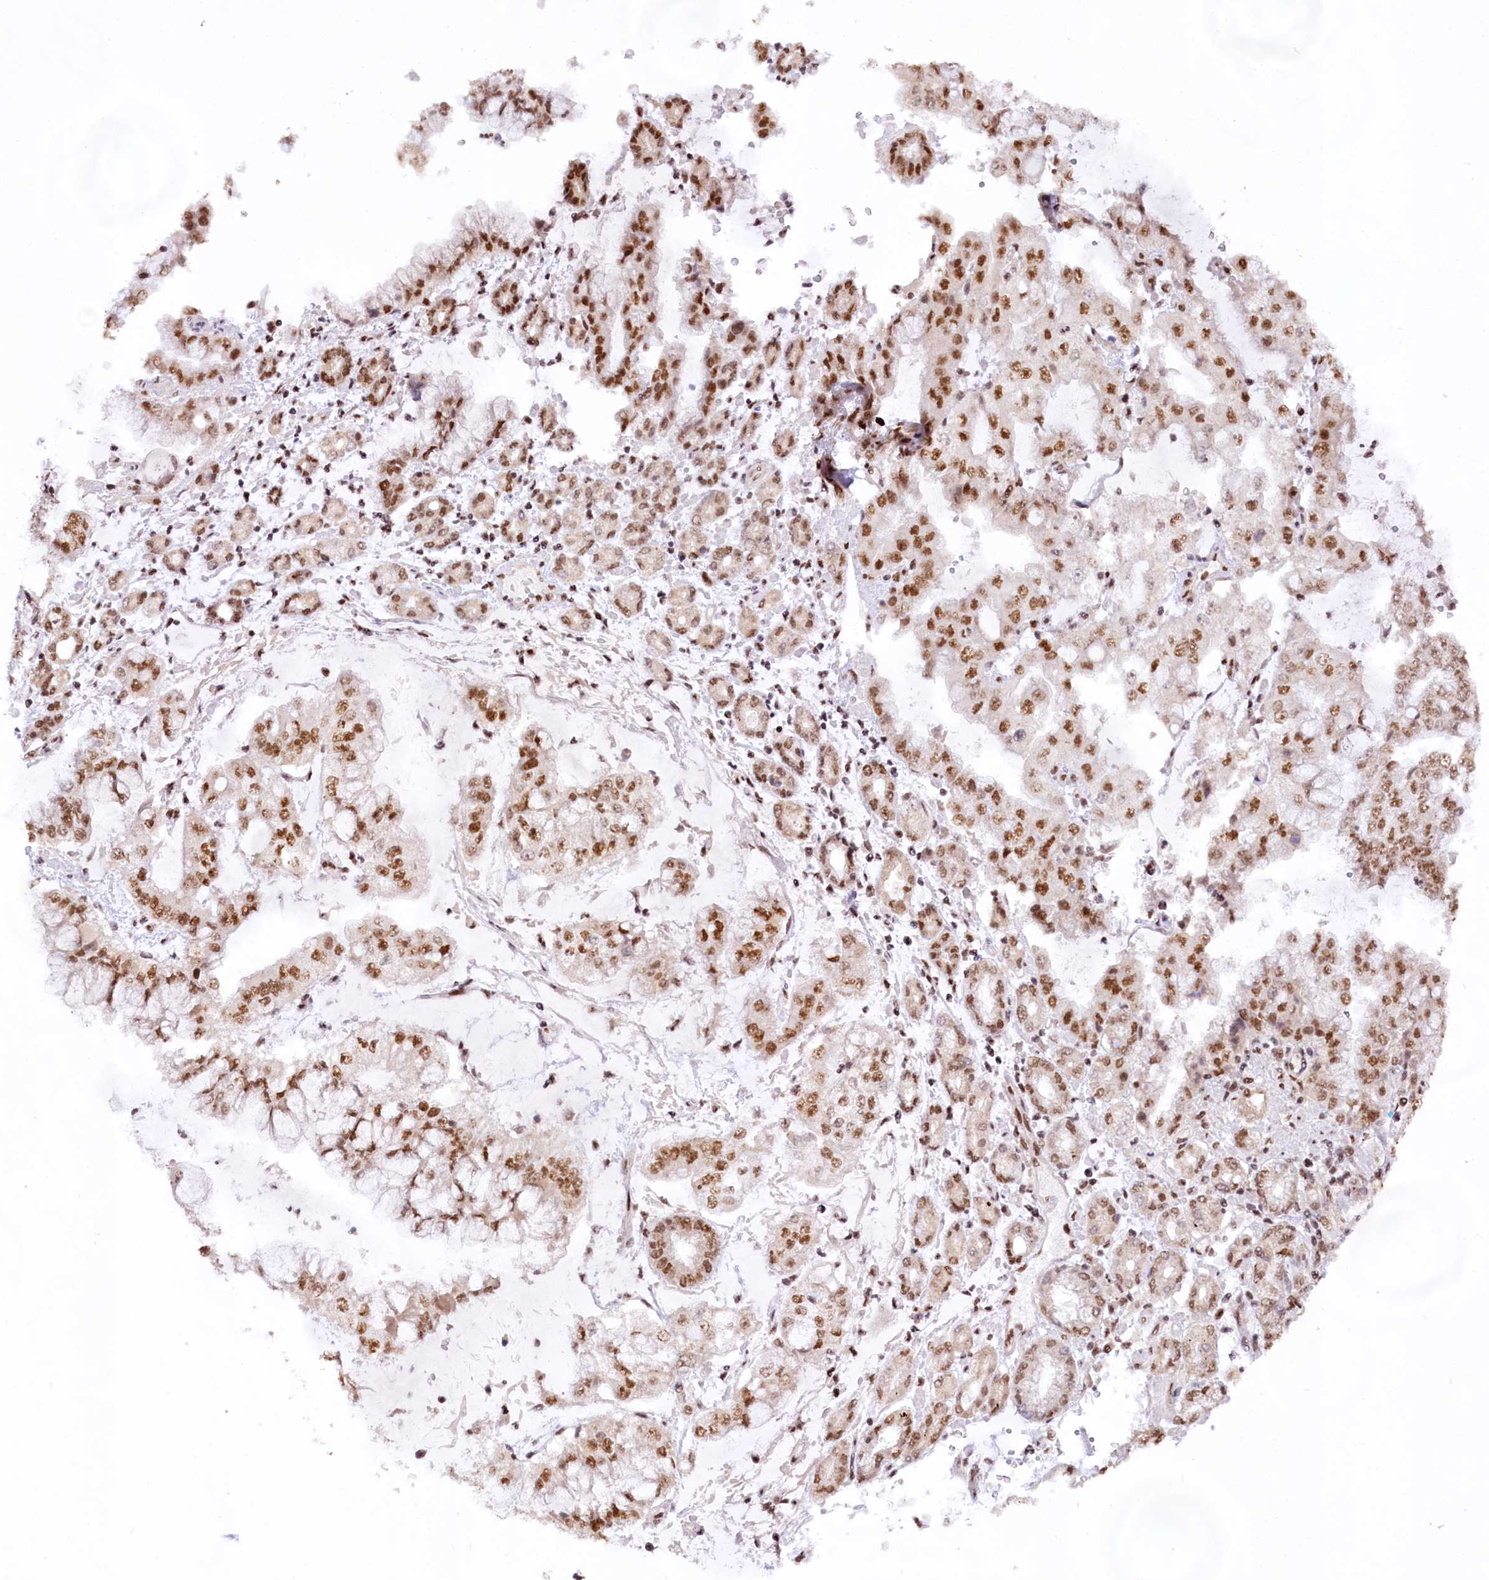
{"staining": {"intensity": "moderate", "quantity": ">75%", "location": "nuclear"}, "tissue": "stomach cancer", "cell_type": "Tumor cells", "image_type": "cancer", "snomed": [{"axis": "morphology", "description": "Adenocarcinoma, NOS"}, {"axis": "topography", "description": "Stomach"}], "caption": "IHC of stomach adenocarcinoma reveals medium levels of moderate nuclear expression in approximately >75% of tumor cells. (DAB = brown stain, brightfield microscopy at high magnification).", "gene": "HIRA", "patient": {"sex": "male", "age": 76}}